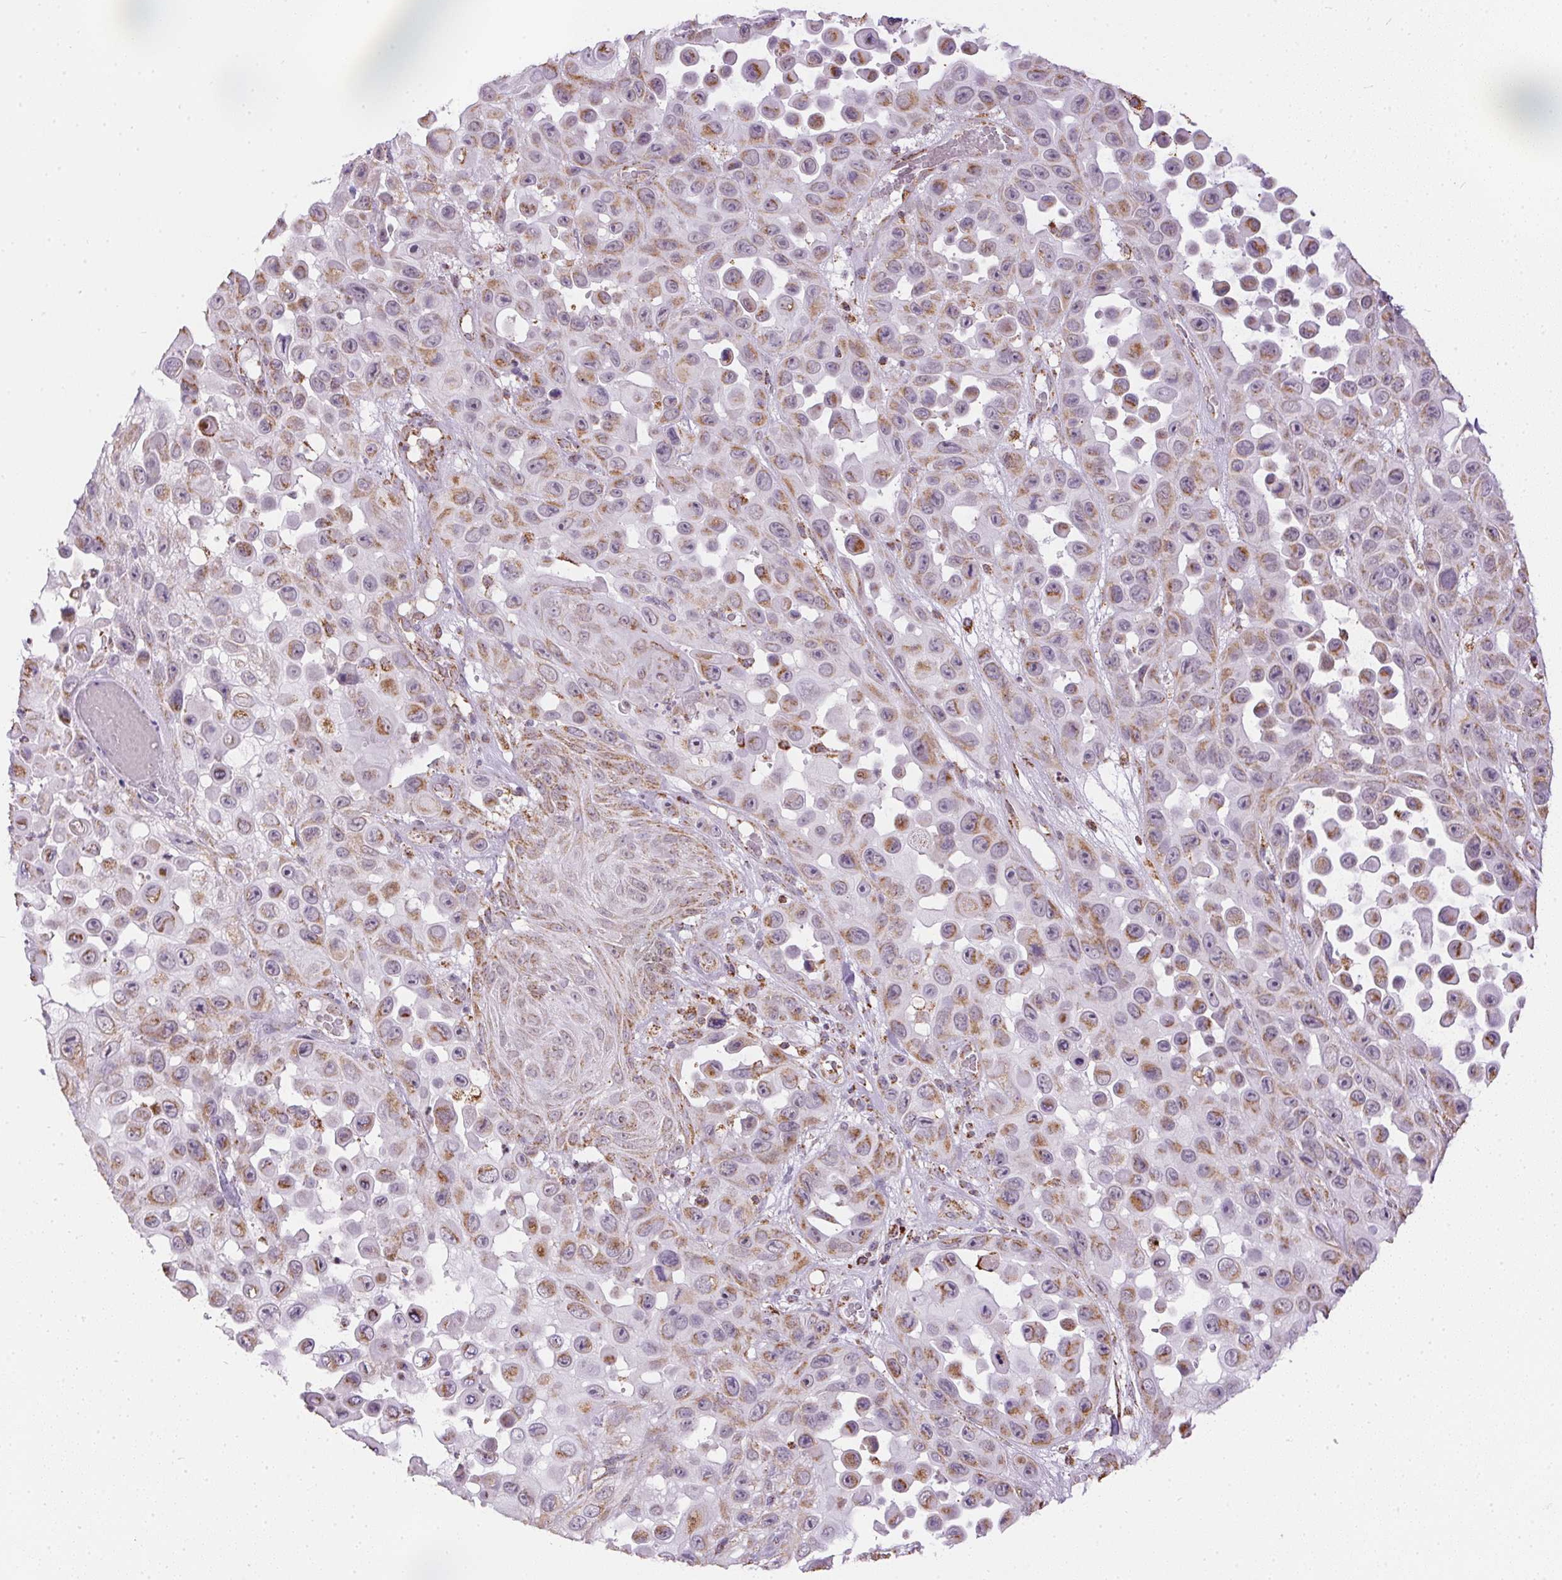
{"staining": {"intensity": "moderate", "quantity": ">75%", "location": "cytoplasmic/membranous"}, "tissue": "skin cancer", "cell_type": "Tumor cells", "image_type": "cancer", "snomed": [{"axis": "morphology", "description": "Squamous cell carcinoma, NOS"}, {"axis": "topography", "description": "Skin"}], "caption": "Immunohistochemical staining of human squamous cell carcinoma (skin) reveals medium levels of moderate cytoplasmic/membranous protein positivity in approximately >75% of tumor cells. (IHC, brightfield microscopy, high magnification).", "gene": "MAPK11", "patient": {"sex": "male", "age": 81}}